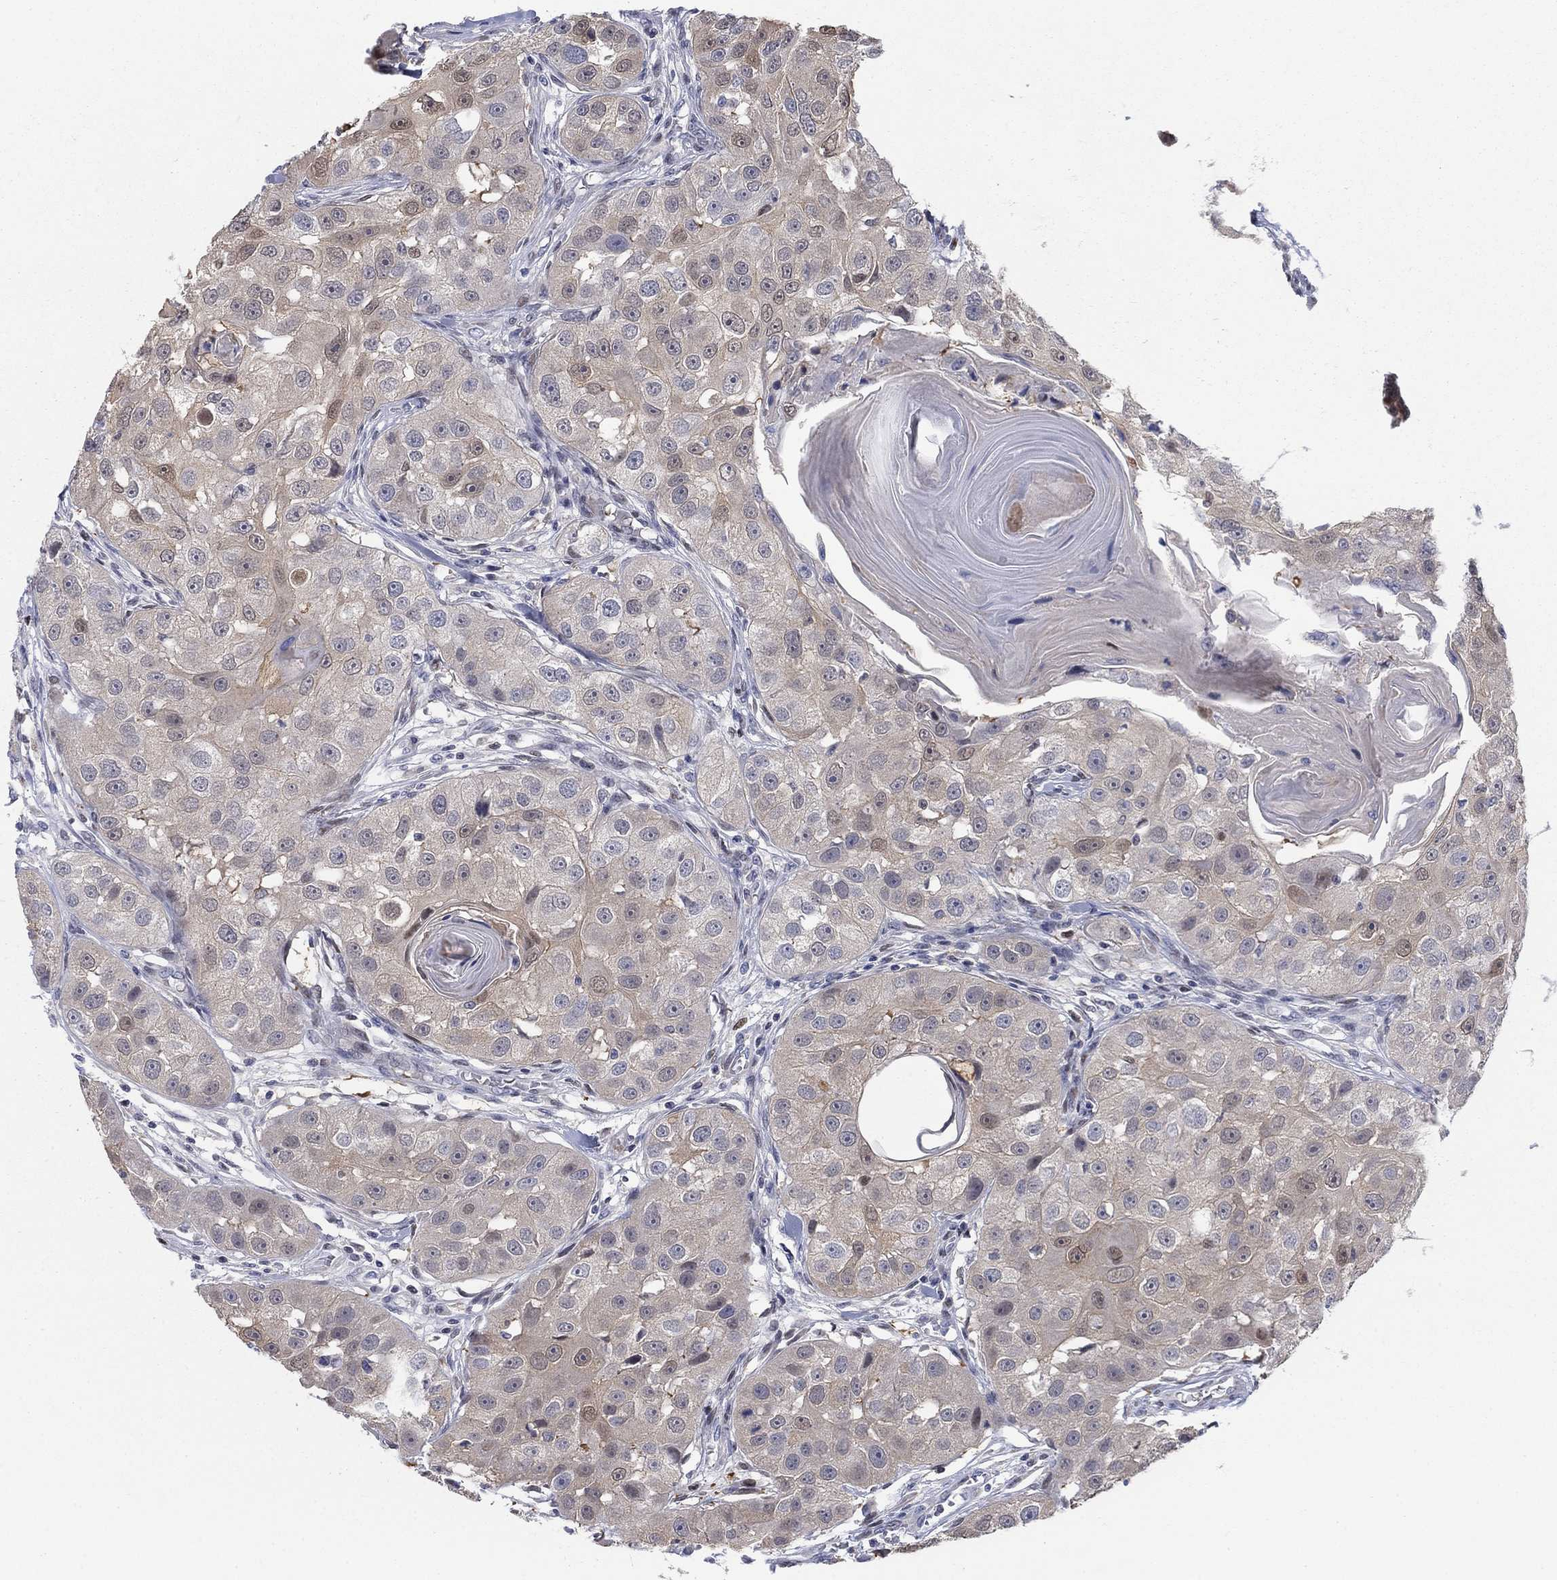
{"staining": {"intensity": "weak", "quantity": ">75%", "location": "cytoplasmic/membranous"}, "tissue": "head and neck cancer", "cell_type": "Tumor cells", "image_type": "cancer", "snomed": [{"axis": "morphology", "description": "Normal tissue, NOS"}, {"axis": "morphology", "description": "Squamous cell carcinoma, NOS"}, {"axis": "topography", "description": "Skeletal muscle"}, {"axis": "topography", "description": "Head-Neck"}], "caption": "Squamous cell carcinoma (head and neck) tissue displays weak cytoplasmic/membranous expression in about >75% of tumor cells, visualized by immunohistochemistry.", "gene": "MYO3A", "patient": {"sex": "male", "age": 51}}